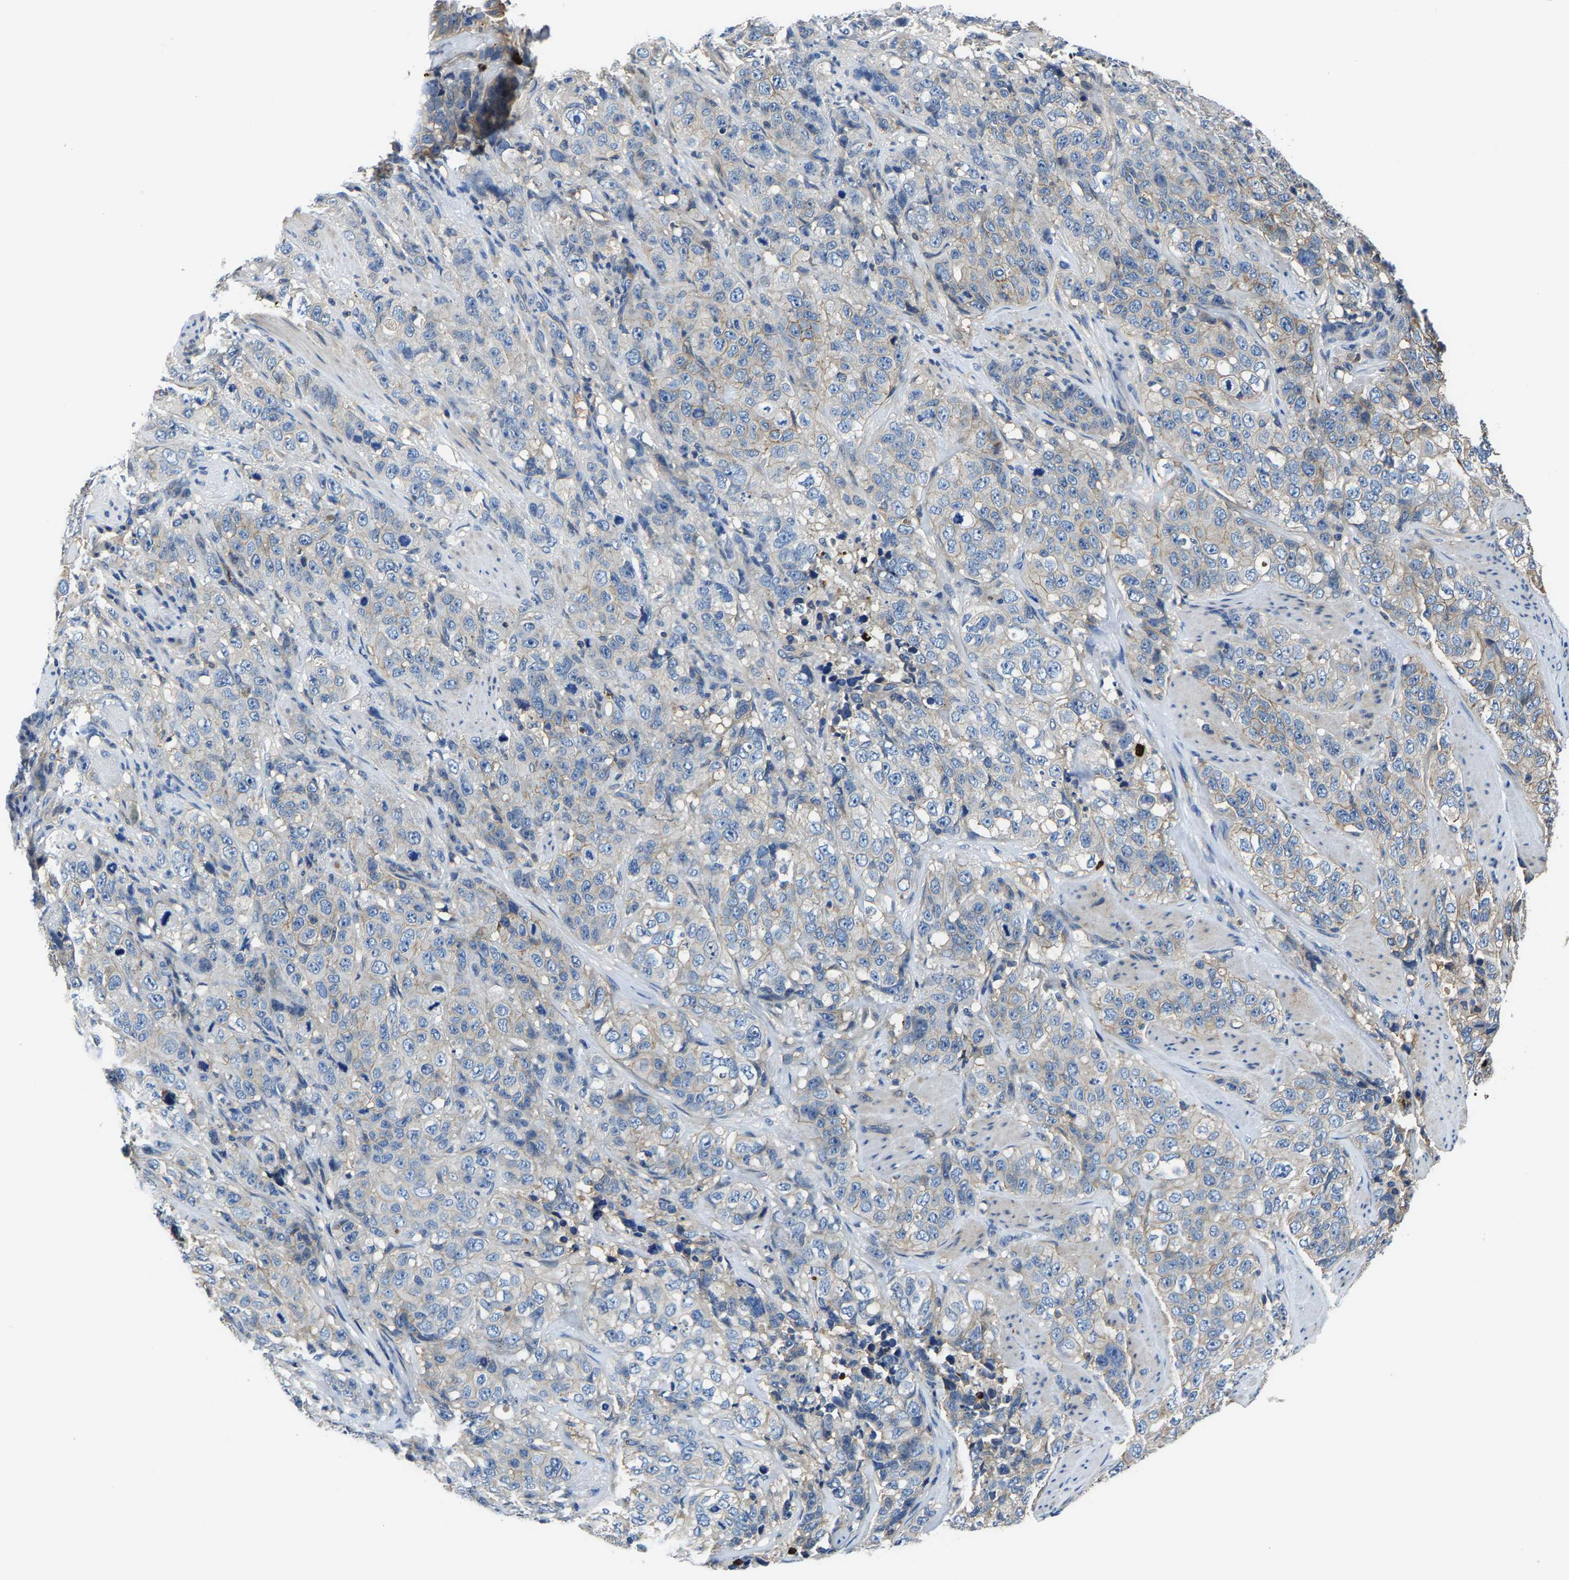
{"staining": {"intensity": "weak", "quantity": "<25%", "location": "cytoplasmic/membranous"}, "tissue": "stomach cancer", "cell_type": "Tumor cells", "image_type": "cancer", "snomed": [{"axis": "morphology", "description": "Adenocarcinoma, NOS"}, {"axis": "topography", "description": "Stomach"}], "caption": "This is an immunohistochemistry (IHC) micrograph of human stomach cancer. There is no expression in tumor cells.", "gene": "TRAF6", "patient": {"sex": "male", "age": 48}}